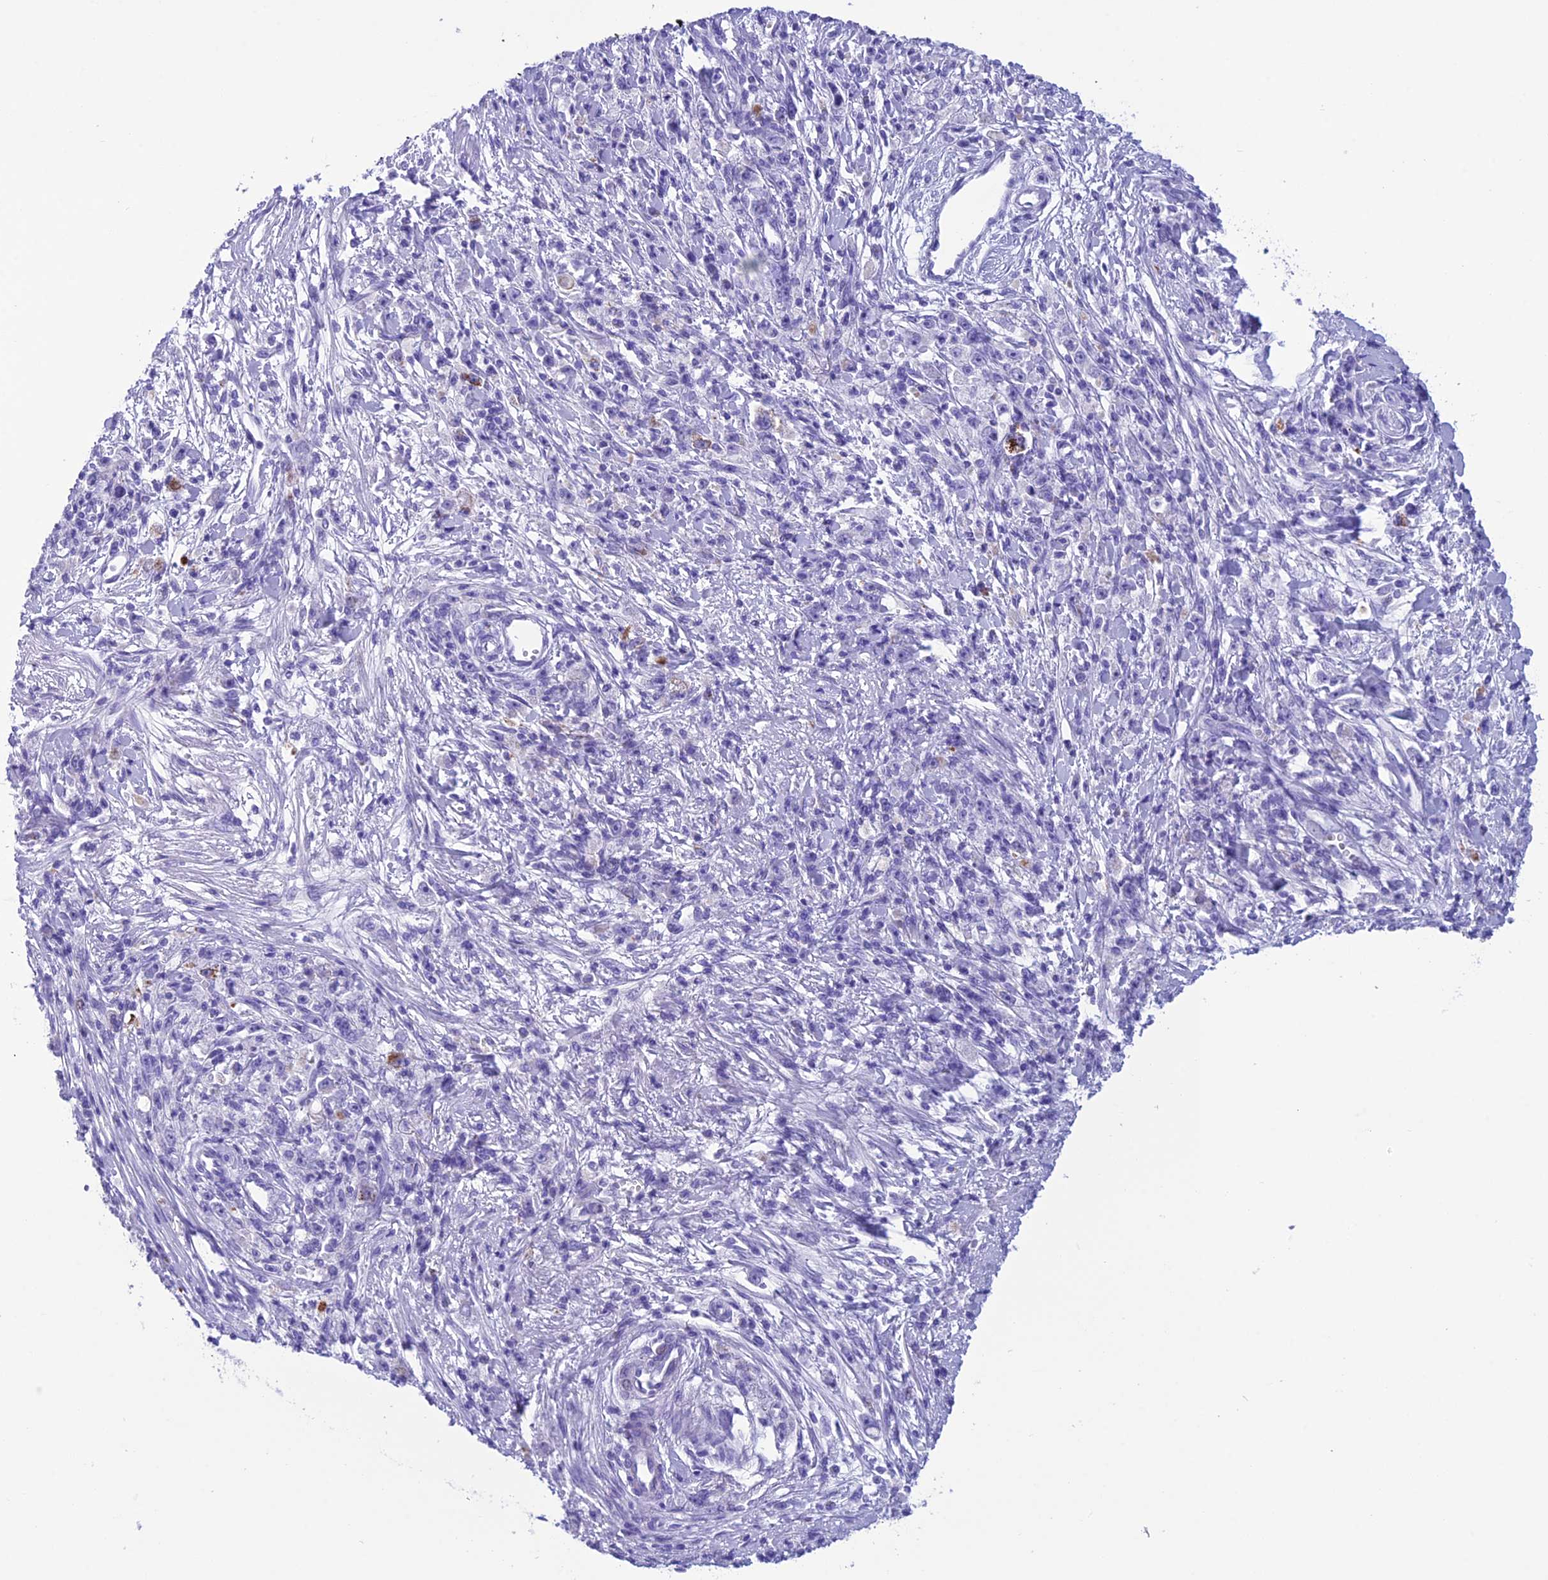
{"staining": {"intensity": "negative", "quantity": "none", "location": "none"}, "tissue": "stomach cancer", "cell_type": "Tumor cells", "image_type": "cancer", "snomed": [{"axis": "morphology", "description": "Adenocarcinoma, NOS"}, {"axis": "topography", "description": "Stomach"}], "caption": "Protein analysis of stomach cancer (adenocarcinoma) shows no significant positivity in tumor cells.", "gene": "TRAM1L1", "patient": {"sex": "female", "age": 59}}